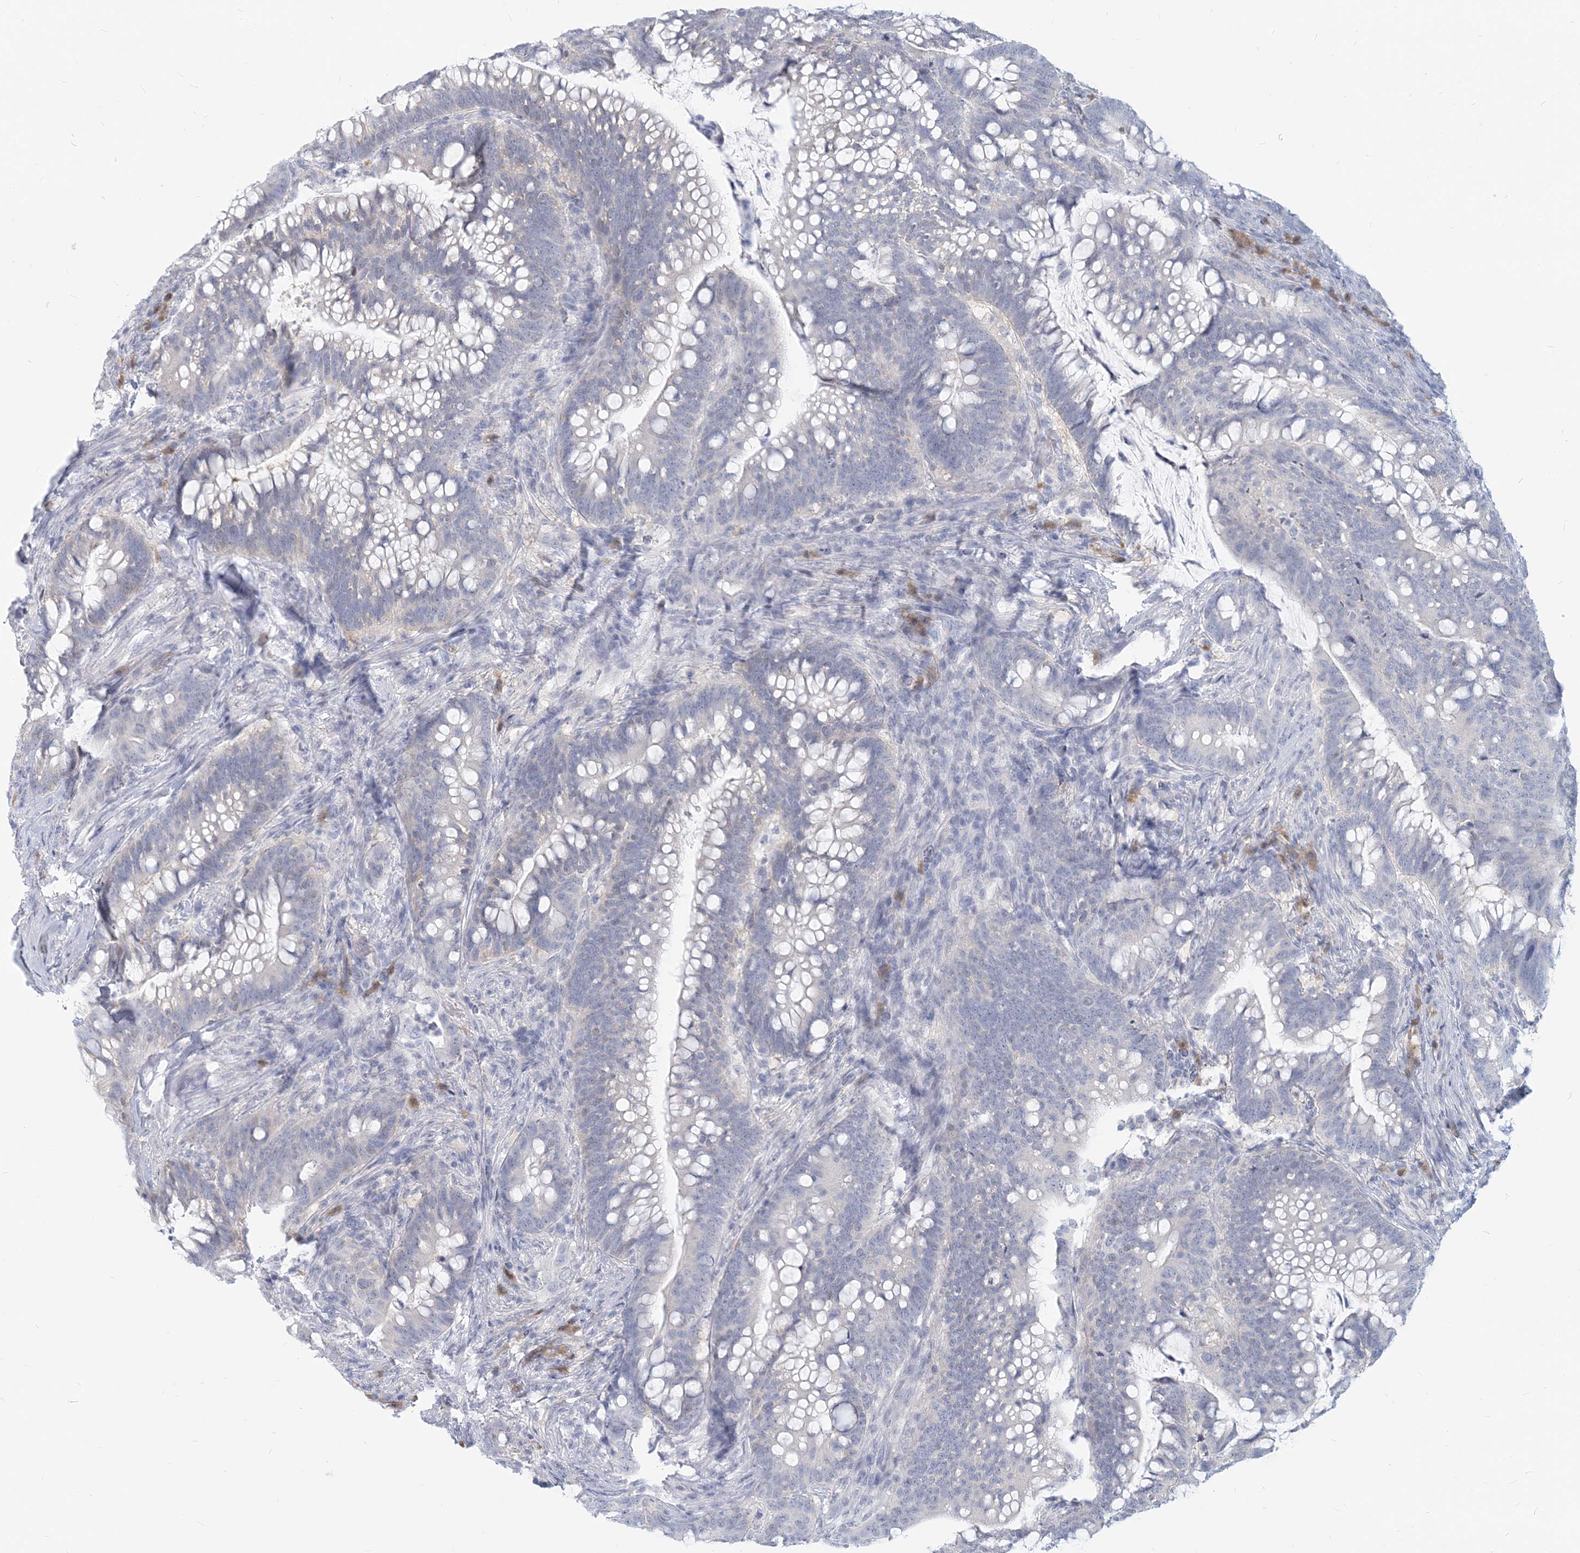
{"staining": {"intensity": "negative", "quantity": "none", "location": "none"}, "tissue": "colorectal cancer", "cell_type": "Tumor cells", "image_type": "cancer", "snomed": [{"axis": "morphology", "description": "Adenocarcinoma, NOS"}, {"axis": "topography", "description": "Colon"}], "caption": "Immunohistochemistry (IHC) of human colorectal cancer (adenocarcinoma) displays no staining in tumor cells. (Stains: DAB IHC with hematoxylin counter stain, Microscopy: brightfield microscopy at high magnification).", "gene": "GMPPA", "patient": {"sex": "female", "age": 66}}